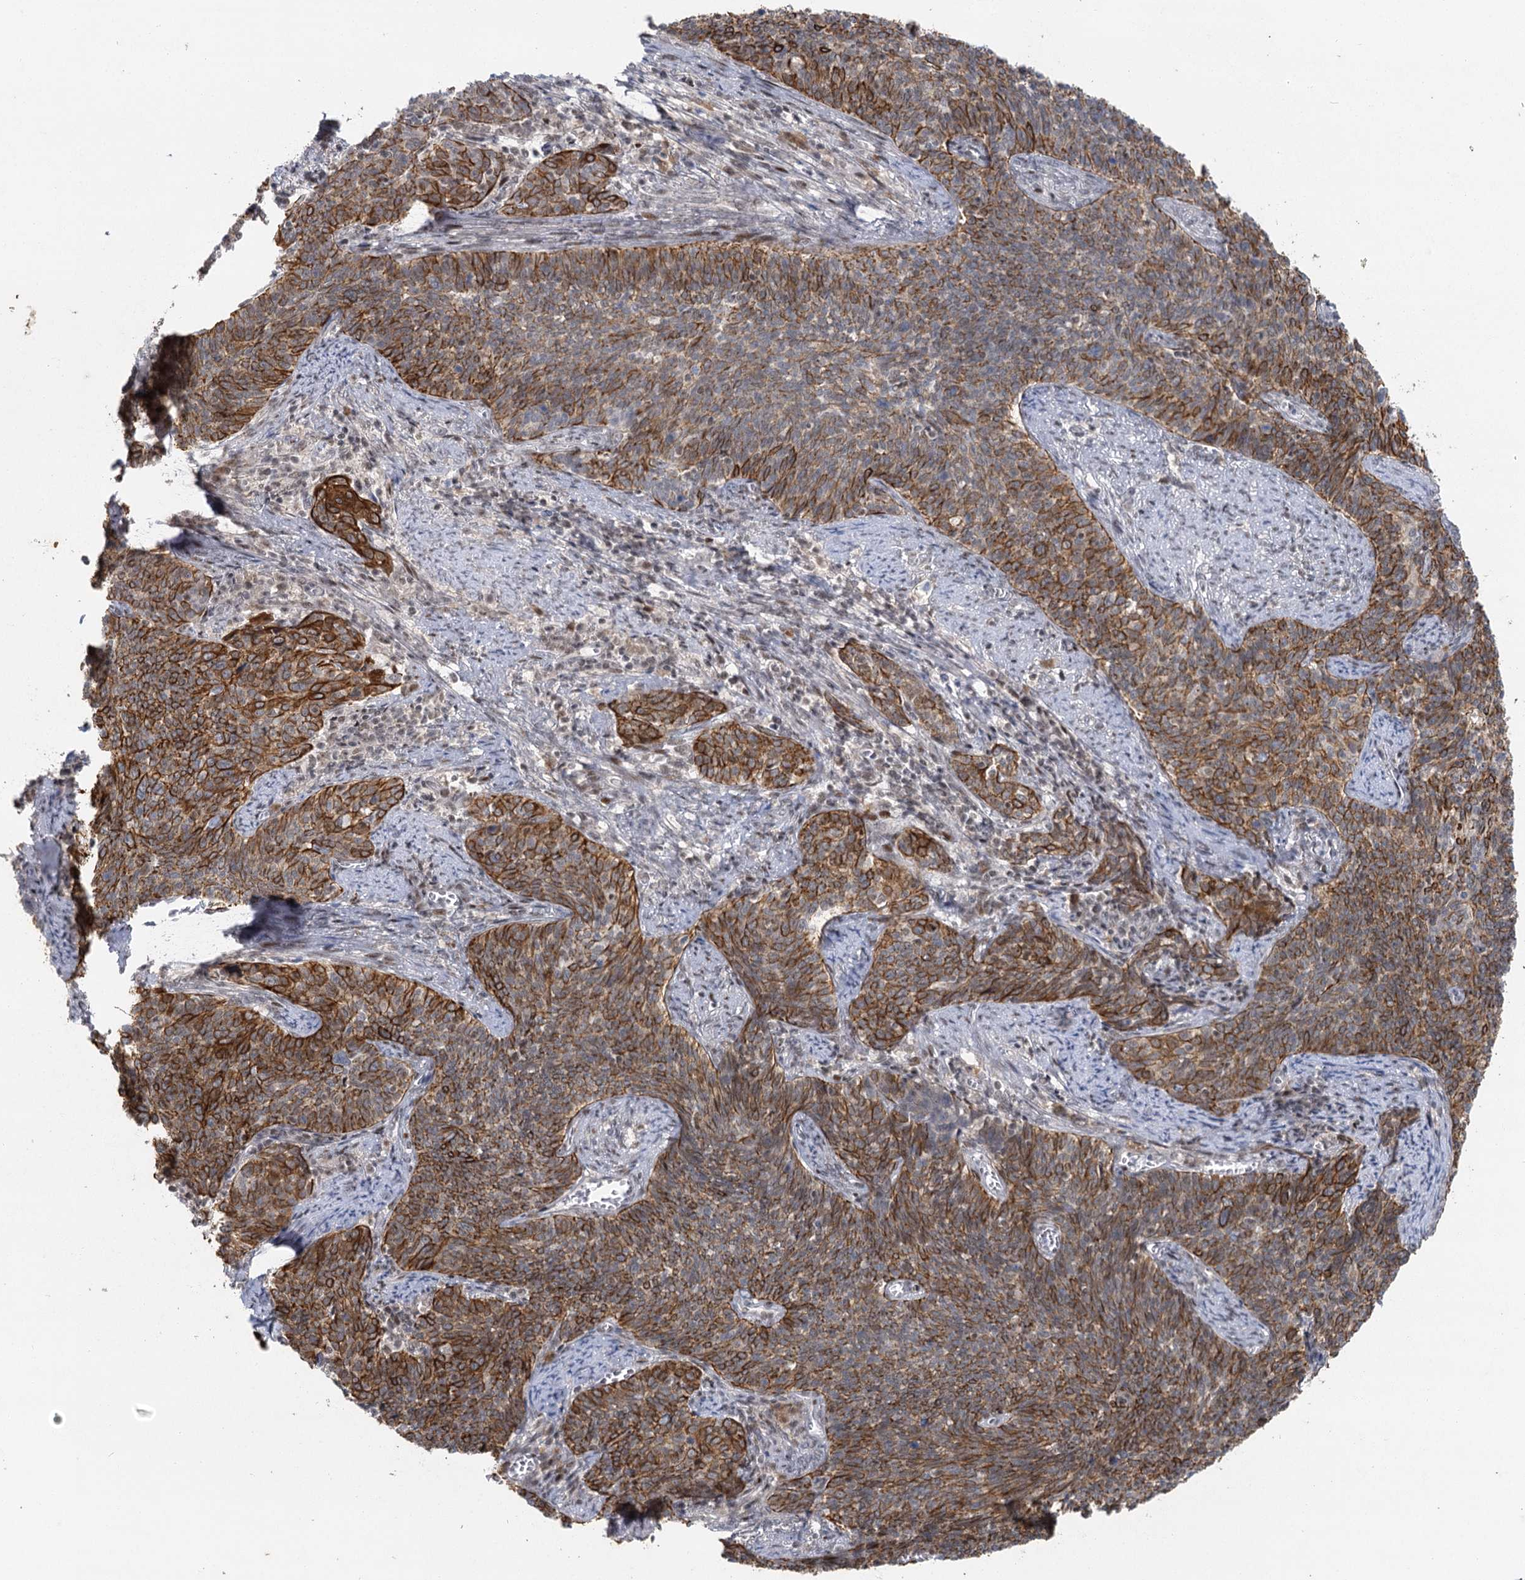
{"staining": {"intensity": "moderate", "quantity": ">75%", "location": "cytoplasmic/membranous"}, "tissue": "cervical cancer", "cell_type": "Tumor cells", "image_type": "cancer", "snomed": [{"axis": "morphology", "description": "Squamous cell carcinoma, NOS"}, {"axis": "topography", "description": "Cervix"}], "caption": "Immunohistochemical staining of cervical cancer reveals medium levels of moderate cytoplasmic/membranous expression in approximately >75% of tumor cells.", "gene": "IL11RA", "patient": {"sex": "female", "age": 39}}